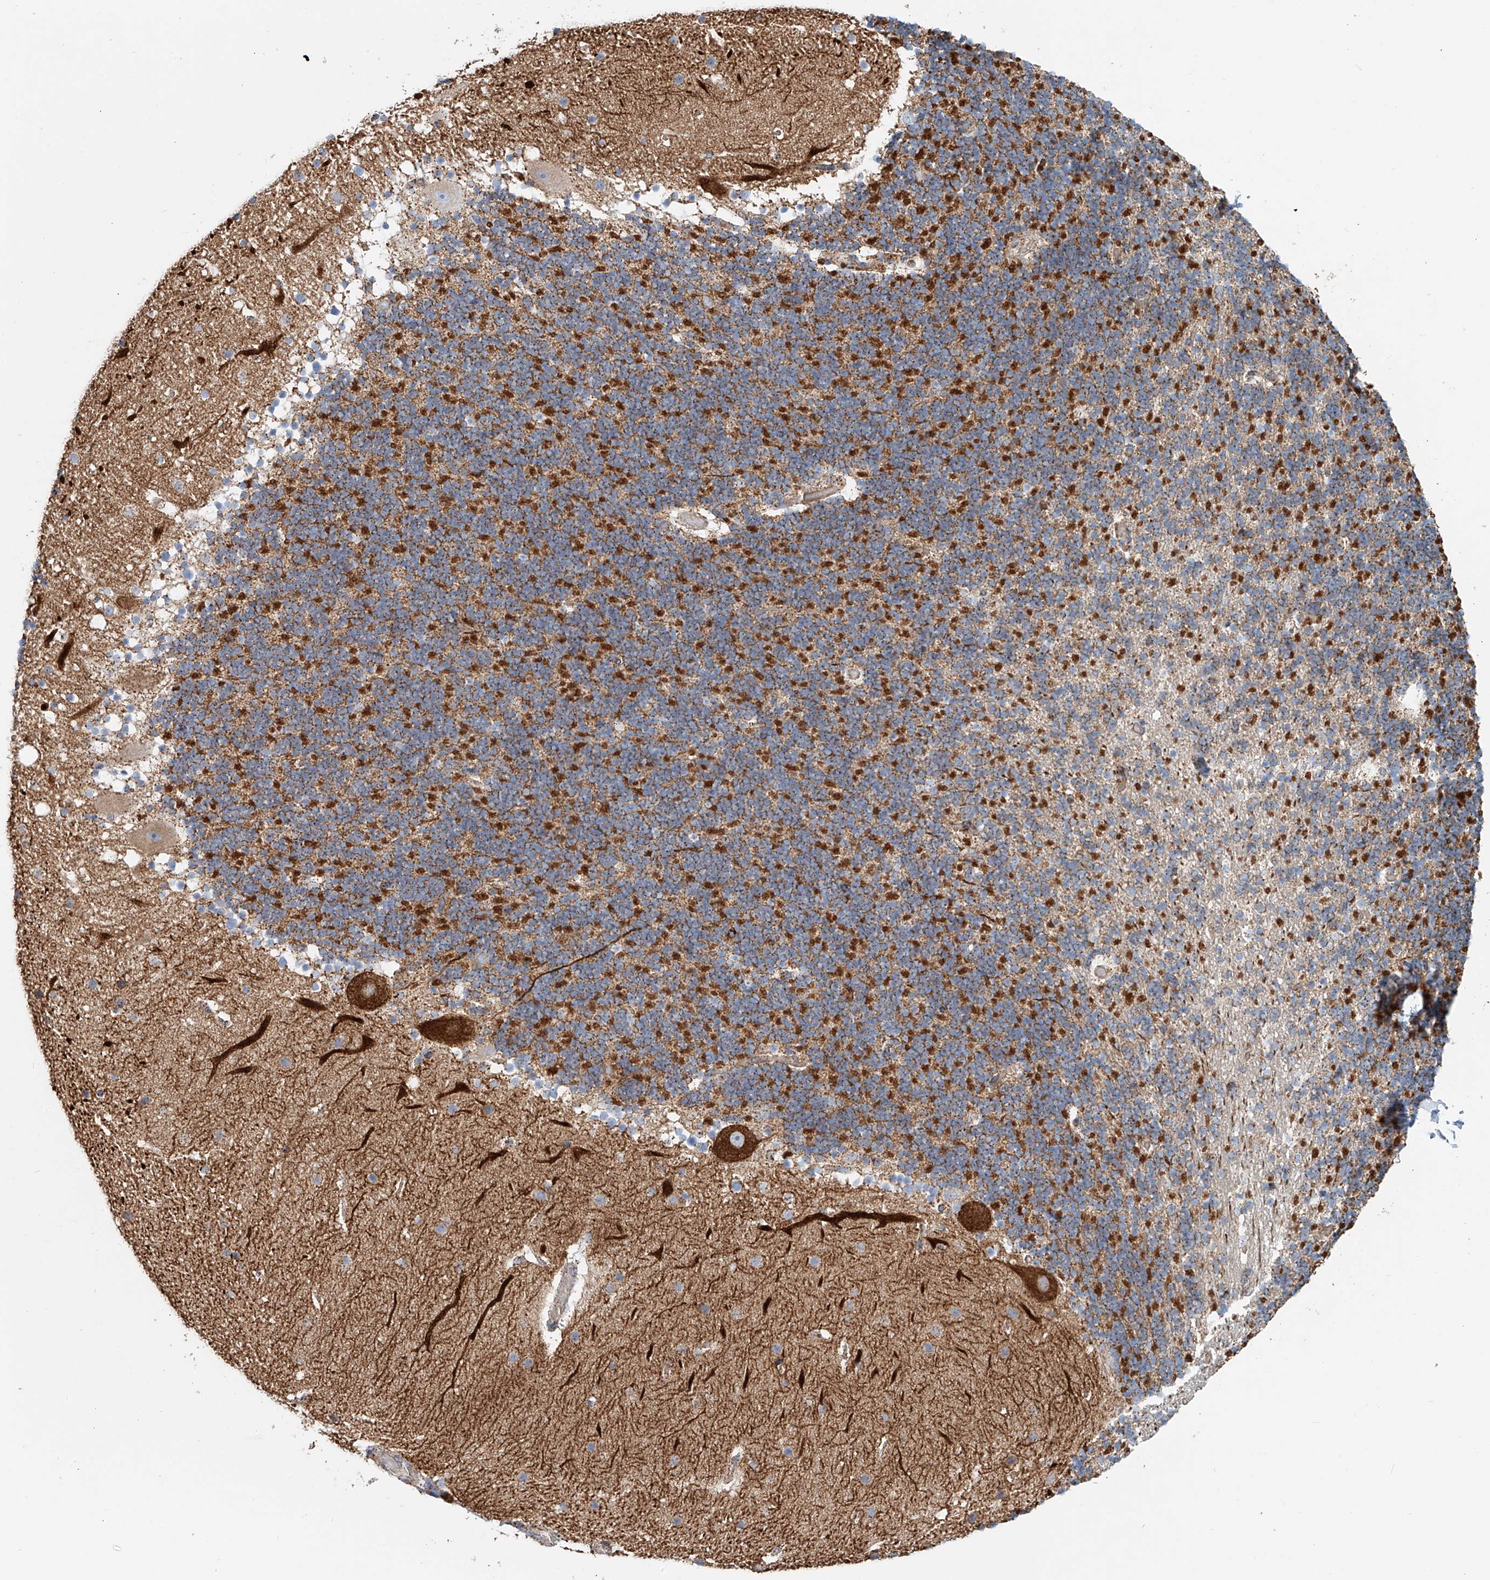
{"staining": {"intensity": "strong", "quantity": "25%-75%", "location": "cytoplasmic/membranous"}, "tissue": "cerebellum", "cell_type": "Cells in granular layer", "image_type": "normal", "snomed": [{"axis": "morphology", "description": "Normal tissue, NOS"}, {"axis": "topography", "description": "Cerebellum"}], "caption": "About 25%-75% of cells in granular layer in benign human cerebellum reveal strong cytoplasmic/membranous protein positivity as visualized by brown immunohistochemical staining.", "gene": "CARD10", "patient": {"sex": "male", "age": 57}}